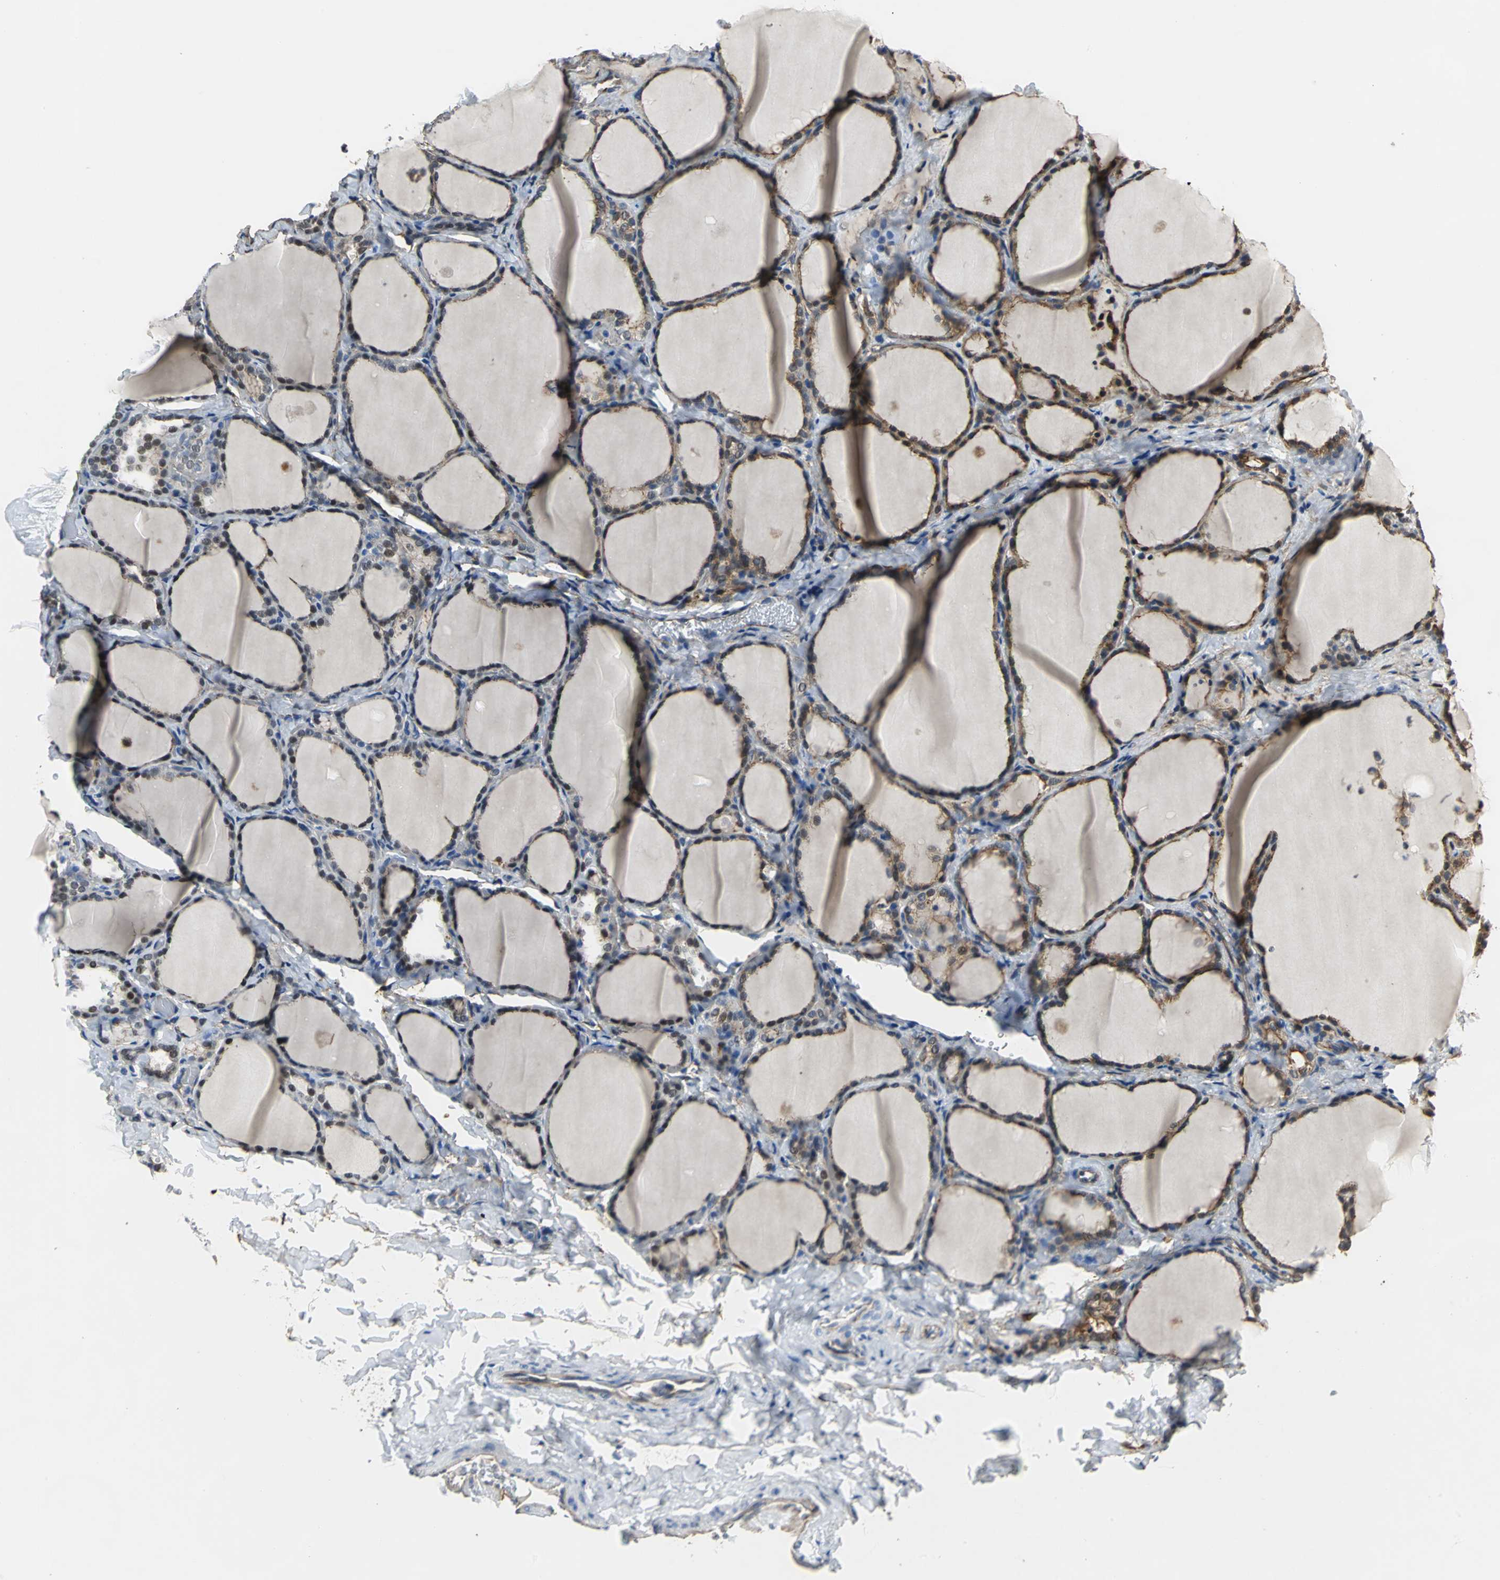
{"staining": {"intensity": "strong", "quantity": ">75%", "location": "cytoplasmic/membranous,nuclear"}, "tissue": "thyroid gland", "cell_type": "Glandular cells", "image_type": "normal", "snomed": [{"axis": "morphology", "description": "Normal tissue, NOS"}, {"axis": "morphology", "description": "Papillary adenocarcinoma, NOS"}, {"axis": "topography", "description": "Thyroid gland"}], "caption": "Immunohistochemical staining of unremarkable human thyroid gland displays high levels of strong cytoplasmic/membranous,nuclear expression in approximately >75% of glandular cells.", "gene": "ENSG00000285130", "patient": {"sex": "female", "age": 30}}